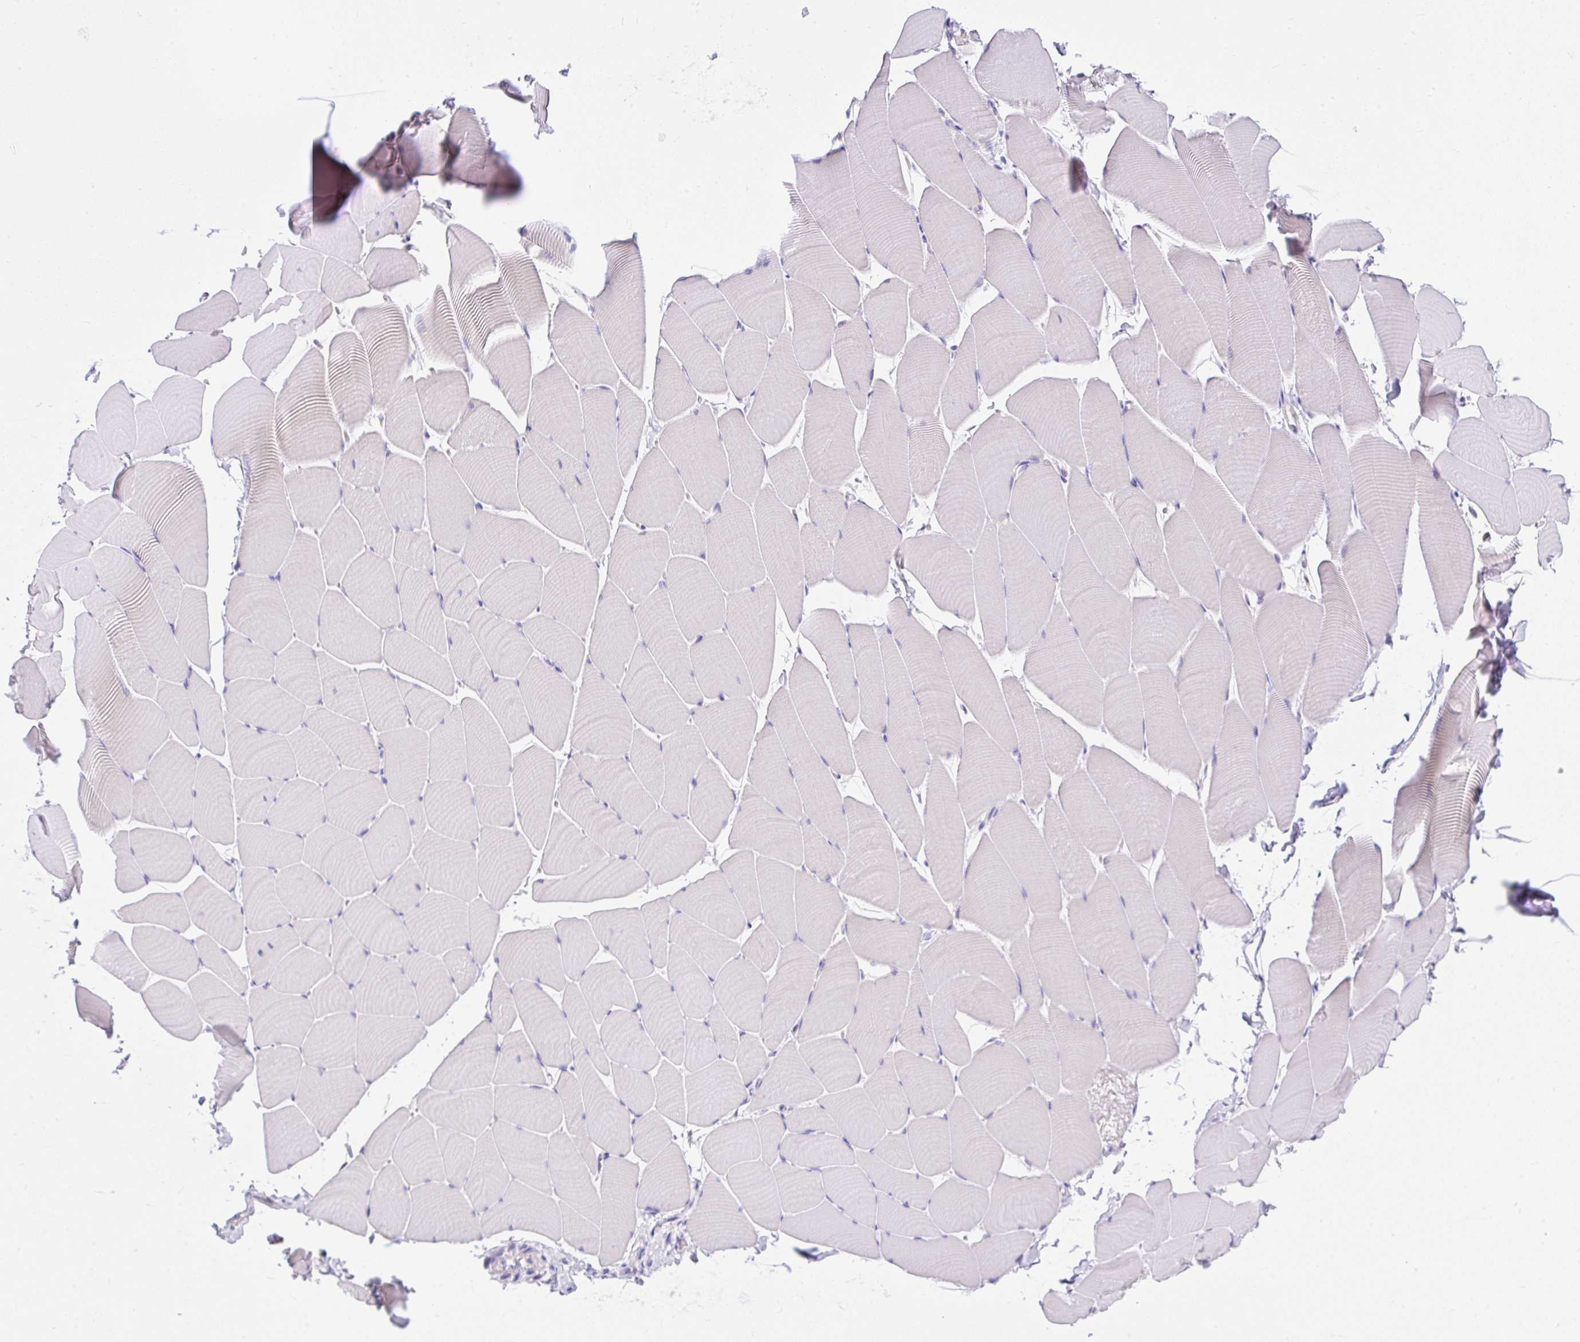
{"staining": {"intensity": "negative", "quantity": "none", "location": "none"}, "tissue": "skeletal muscle", "cell_type": "Myocytes", "image_type": "normal", "snomed": [{"axis": "morphology", "description": "Normal tissue, NOS"}, {"axis": "topography", "description": "Skeletal muscle"}], "caption": "Skeletal muscle was stained to show a protein in brown. There is no significant positivity in myocytes. (Brightfield microscopy of DAB immunohistochemistry (IHC) at high magnification).", "gene": "SLC13A1", "patient": {"sex": "male", "age": 25}}